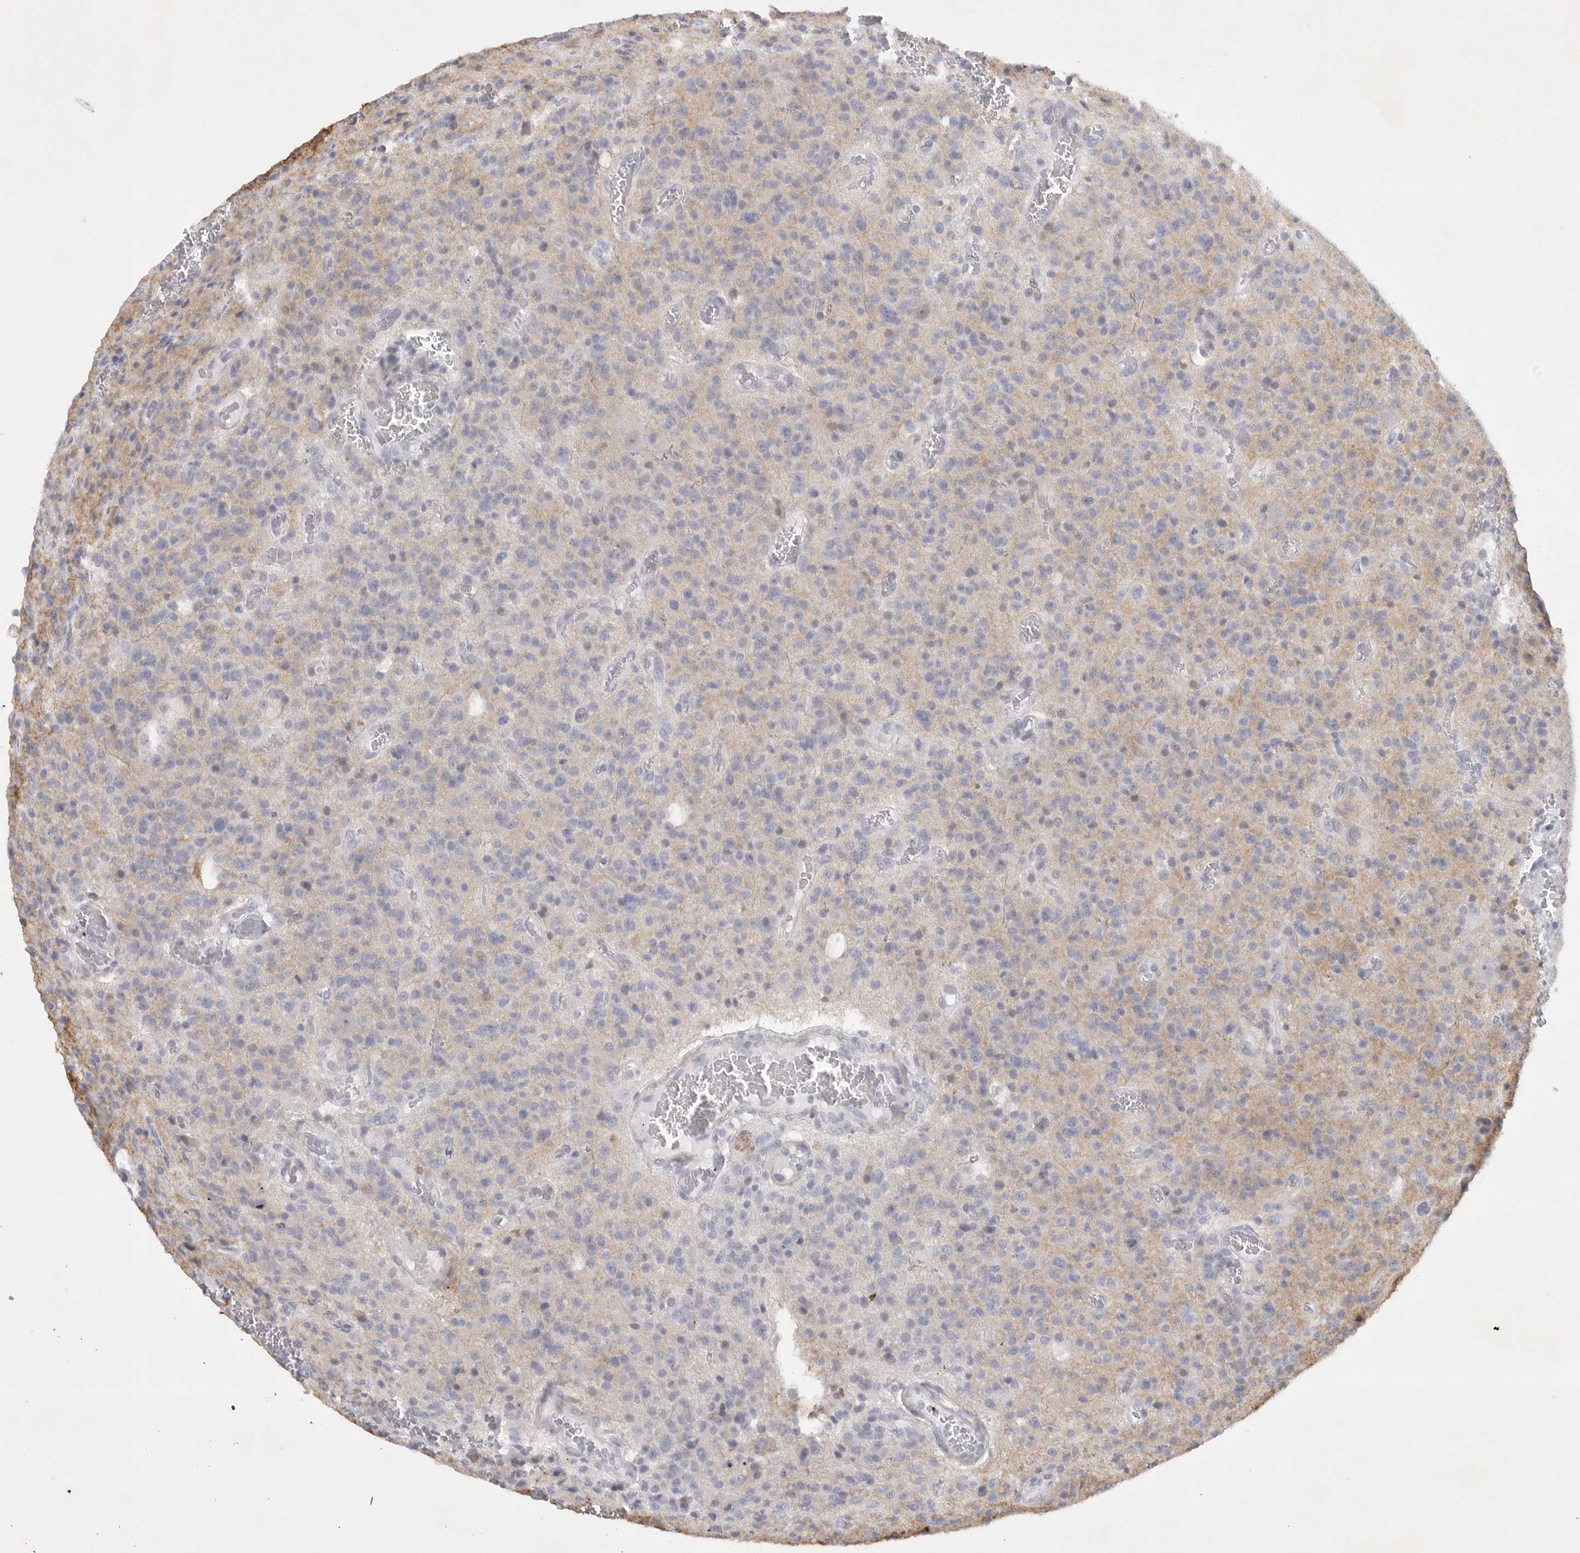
{"staining": {"intensity": "negative", "quantity": "none", "location": "none"}, "tissue": "glioma", "cell_type": "Tumor cells", "image_type": "cancer", "snomed": [{"axis": "morphology", "description": "Glioma, malignant, High grade"}, {"axis": "topography", "description": "Brain"}], "caption": "The histopathology image demonstrates no staining of tumor cells in glioma. (DAB (3,3'-diaminobenzidine) immunohistochemistry (IHC), high magnification).", "gene": "TNR", "patient": {"sex": "male", "age": 34}}